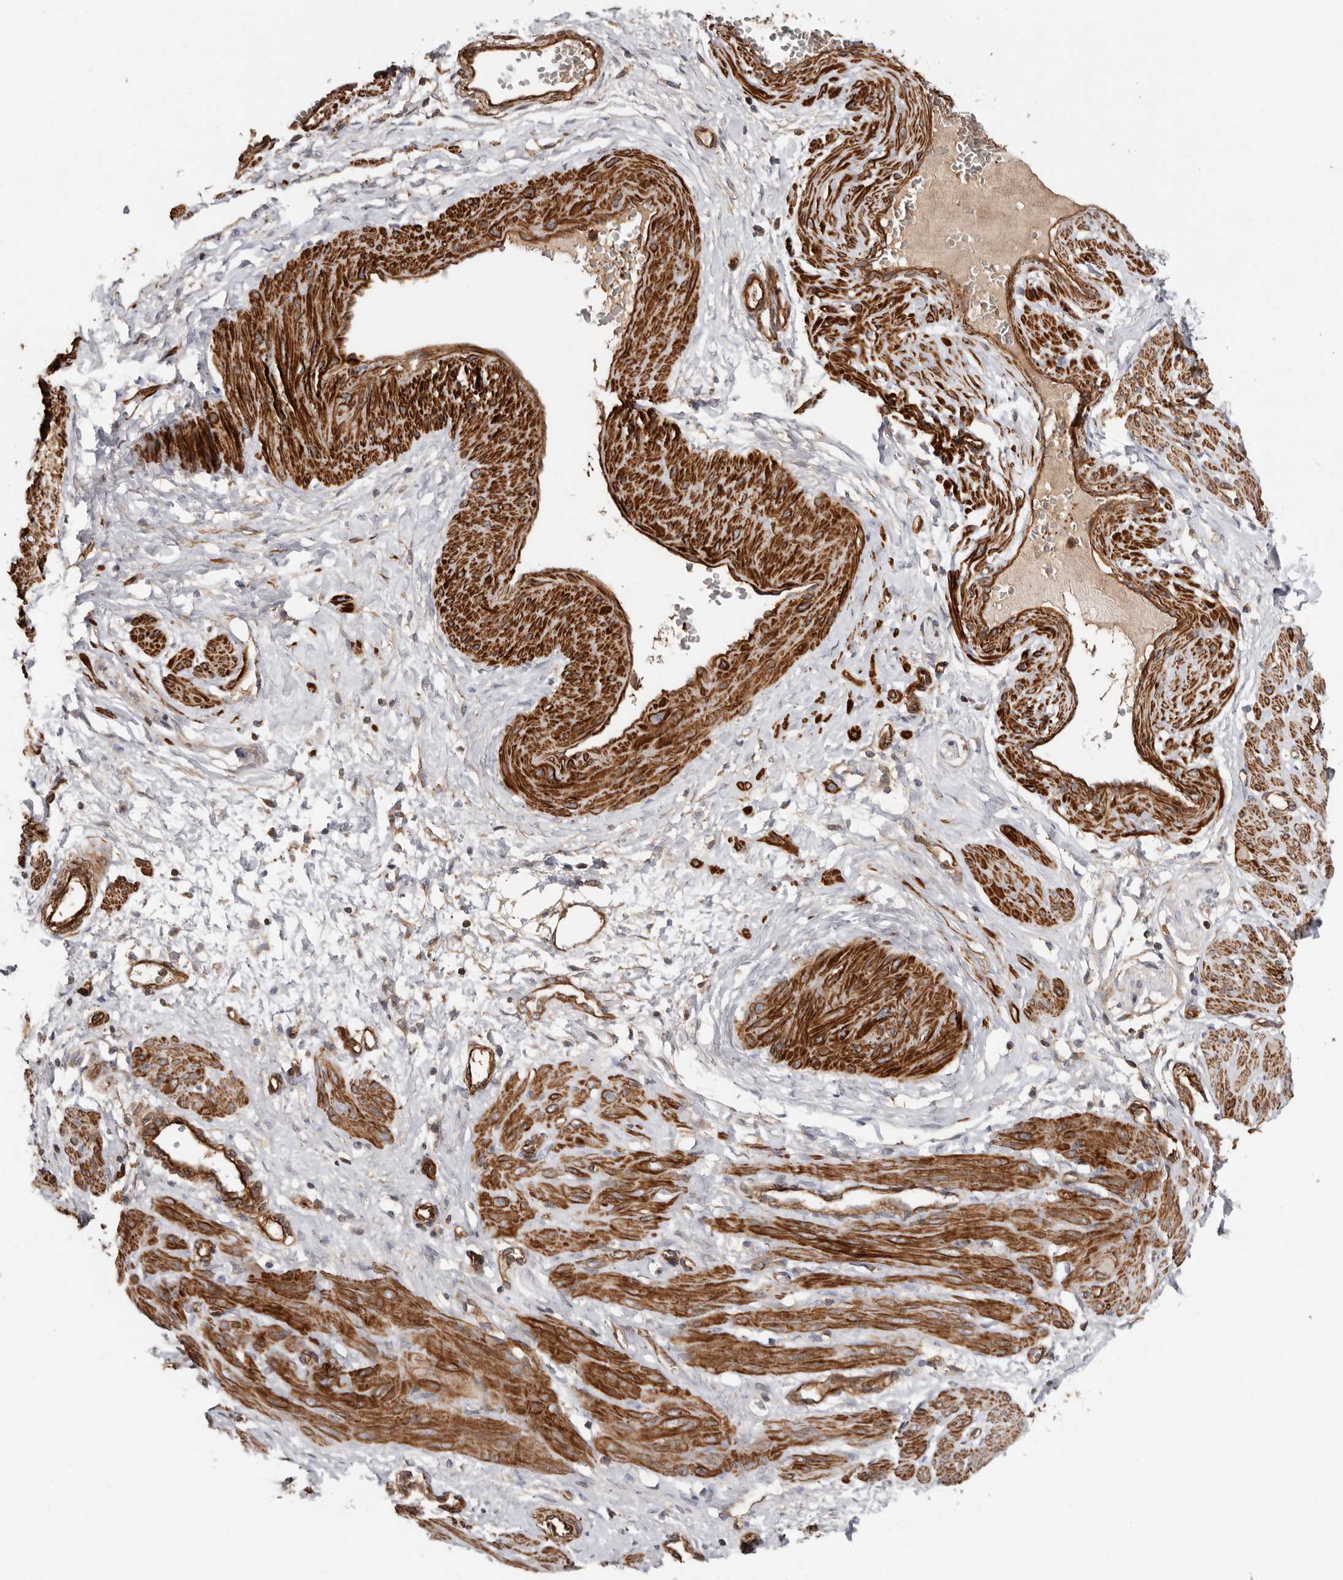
{"staining": {"intensity": "strong", "quantity": ">75%", "location": "cytoplasmic/membranous"}, "tissue": "smooth muscle", "cell_type": "Smooth muscle cells", "image_type": "normal", "snomed": [{"axis": "morphology", "description": "Normal tissue, NOS"}, {"axis": "topography", "description": "Endometrium"}], "caption": "Protein analysis of benign smooth muscle exhibits strong cytoplasmic/membranous expression in about >75% of smooth muscle cells. The staining was performed using DAB, with brown indicating positive protein expression. Nuclei are stained blue with hematoxylin.", "gene": "TMC7", "patient": {"sex": "female", "age": 33}}